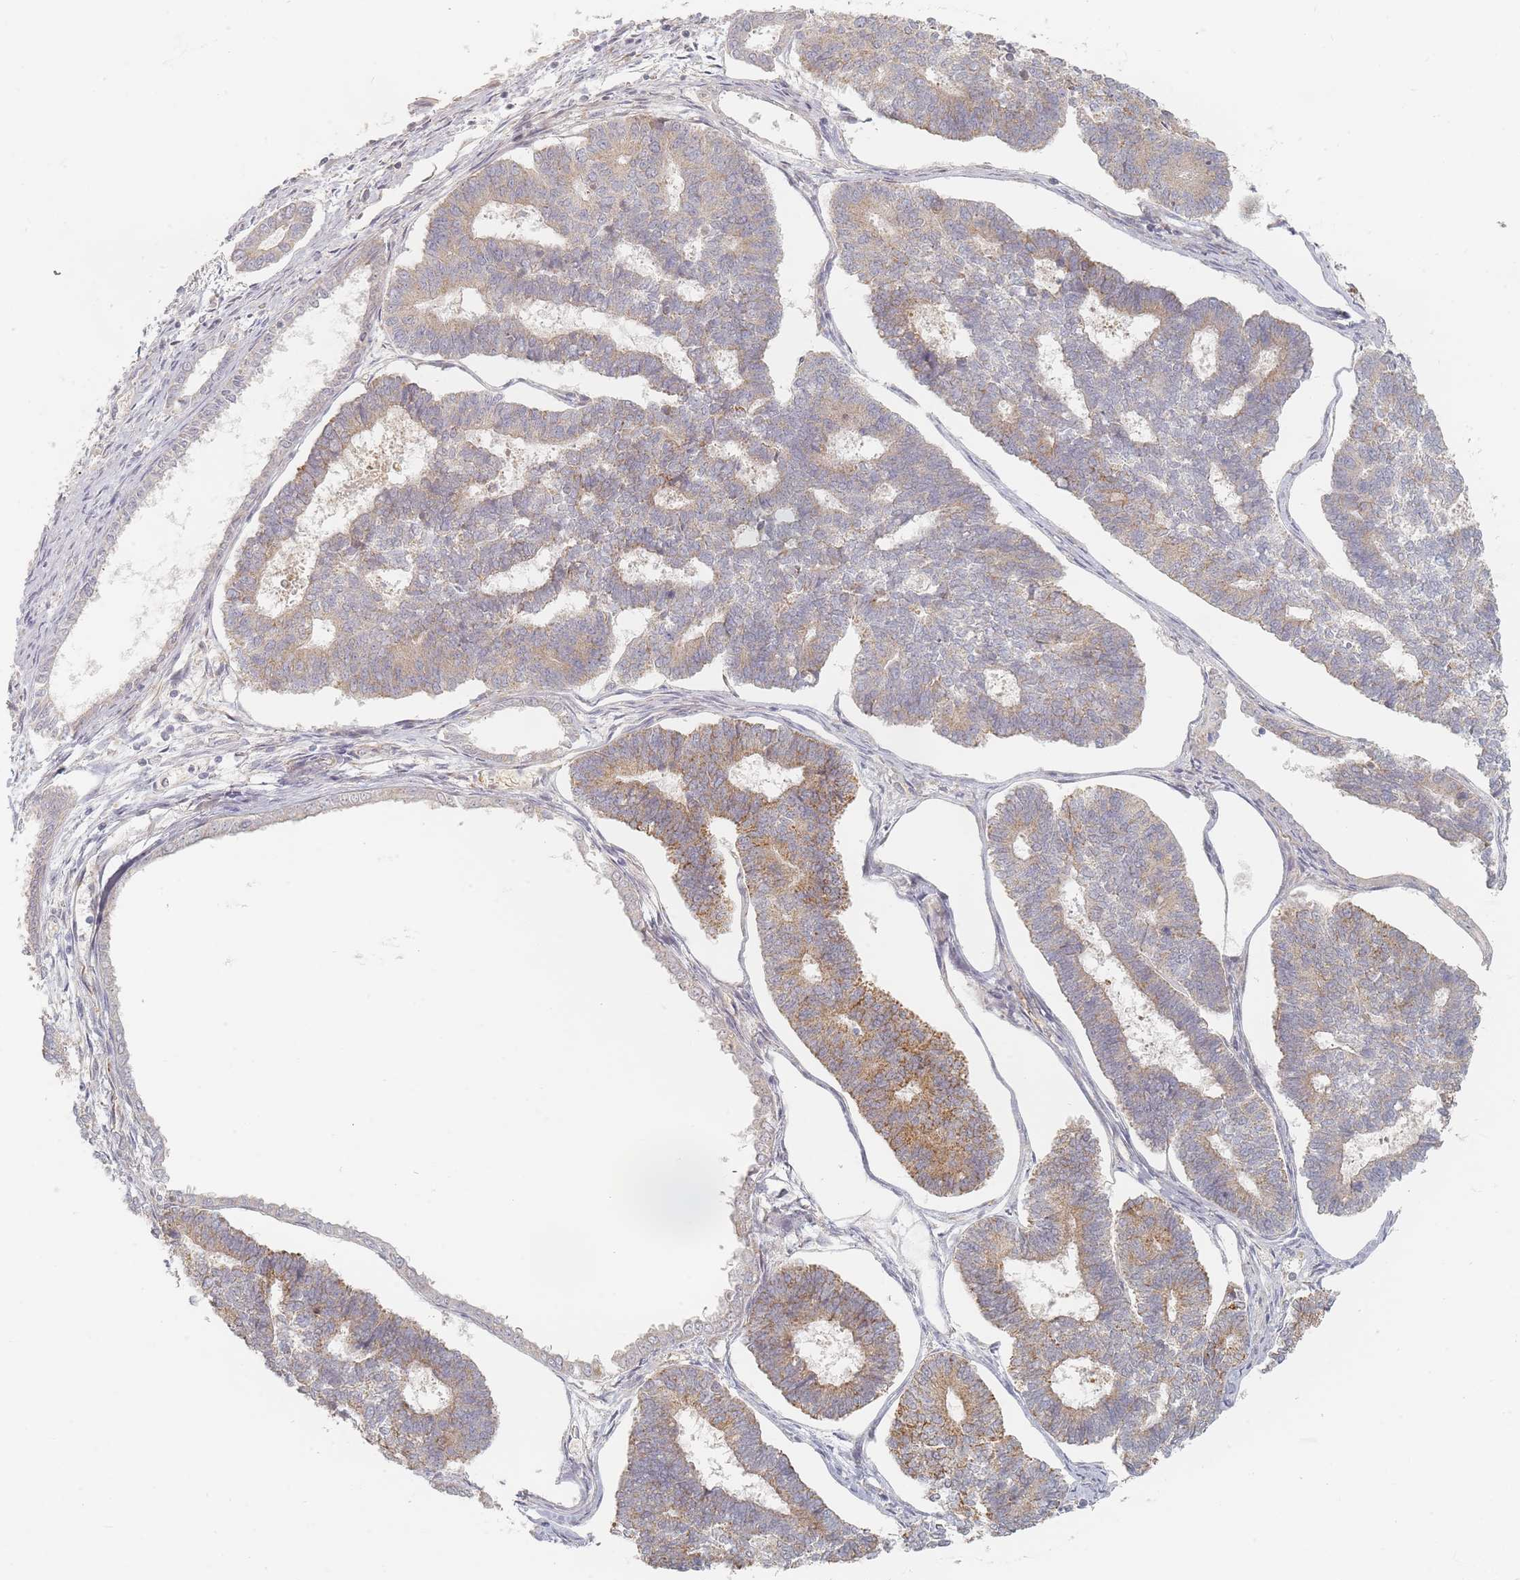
{"staining": {"intensity": "moderate", "quantity": "25%-75%", "location": "cytoplasmic/membranous"}, "tissue": "endometrial cancer", "cell_type": "Tumor cells", "image_type": "cancer", "snomed": [{"axis": "morphology", "description": "Adenocarcinoma, NOS"}, {"axis": "topography", "description": "Endometrium"}], "caption": "A medium amount of moderate cytoplasmic/membranous positivity is present in about 25%-75% of tumor cells in endometrial adenocarcinoma tissue. The protein is shown in brown color, while the nuclei are stained blue.", "gene": "ZKSCAN7", "patient": {"sex": "female", "age": 70}}